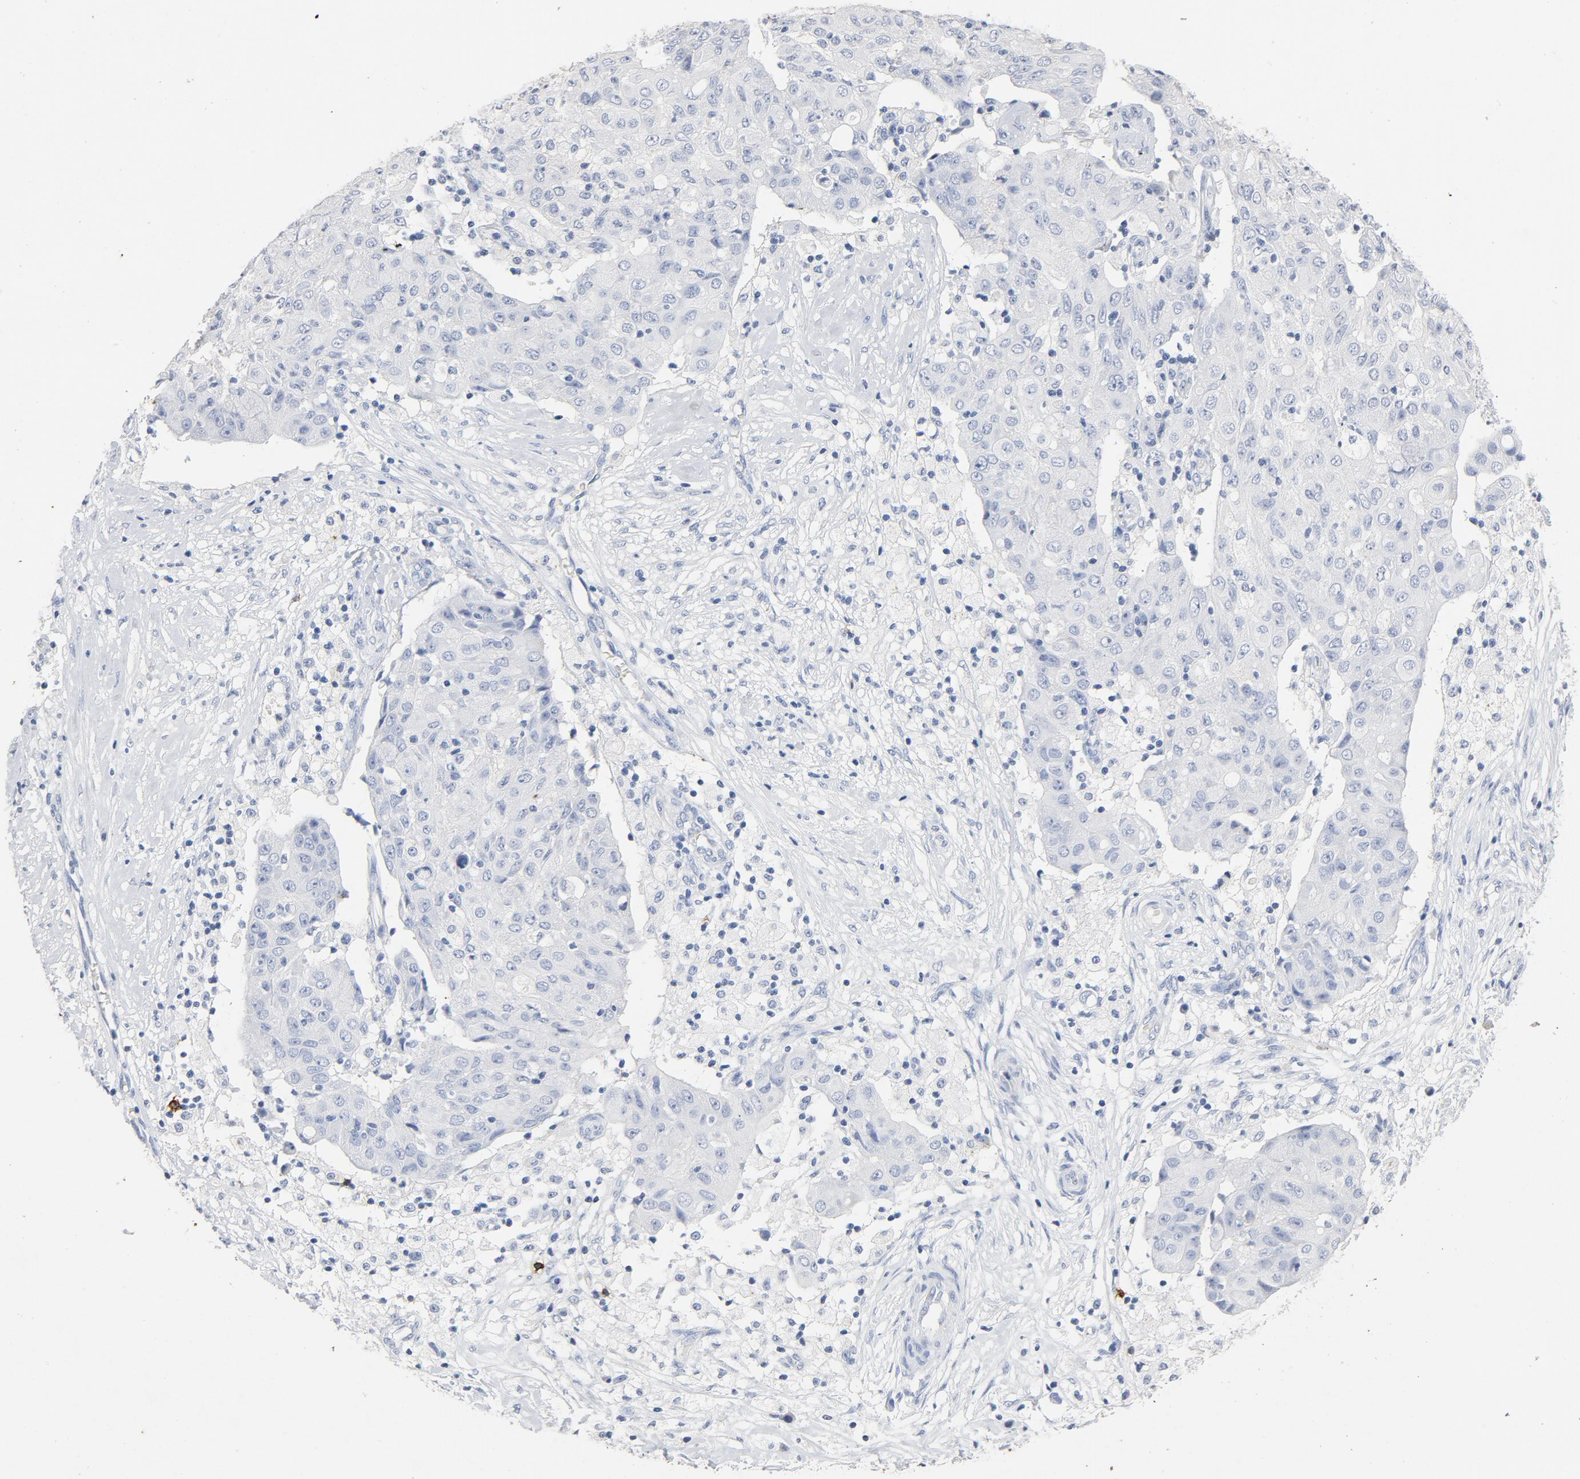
{"staining": {"intensity": "negative", "quantity": "none", "location": "none"}, "tissue": "ovarian cancer", "cell_type": "Tumor cells", "image_type": "cancer", "snomed": [{"axis": "morphology", "description": "Carcinoma, endometroid"}, {"axis": "topography", "description": "Ovary"}], "caption": "Immunohistochemical staining of ovarian cancer displays no significant positivity in tumor cells.", "gene": "PTPRB", "patient": {"sex": "female", "age": 42}}